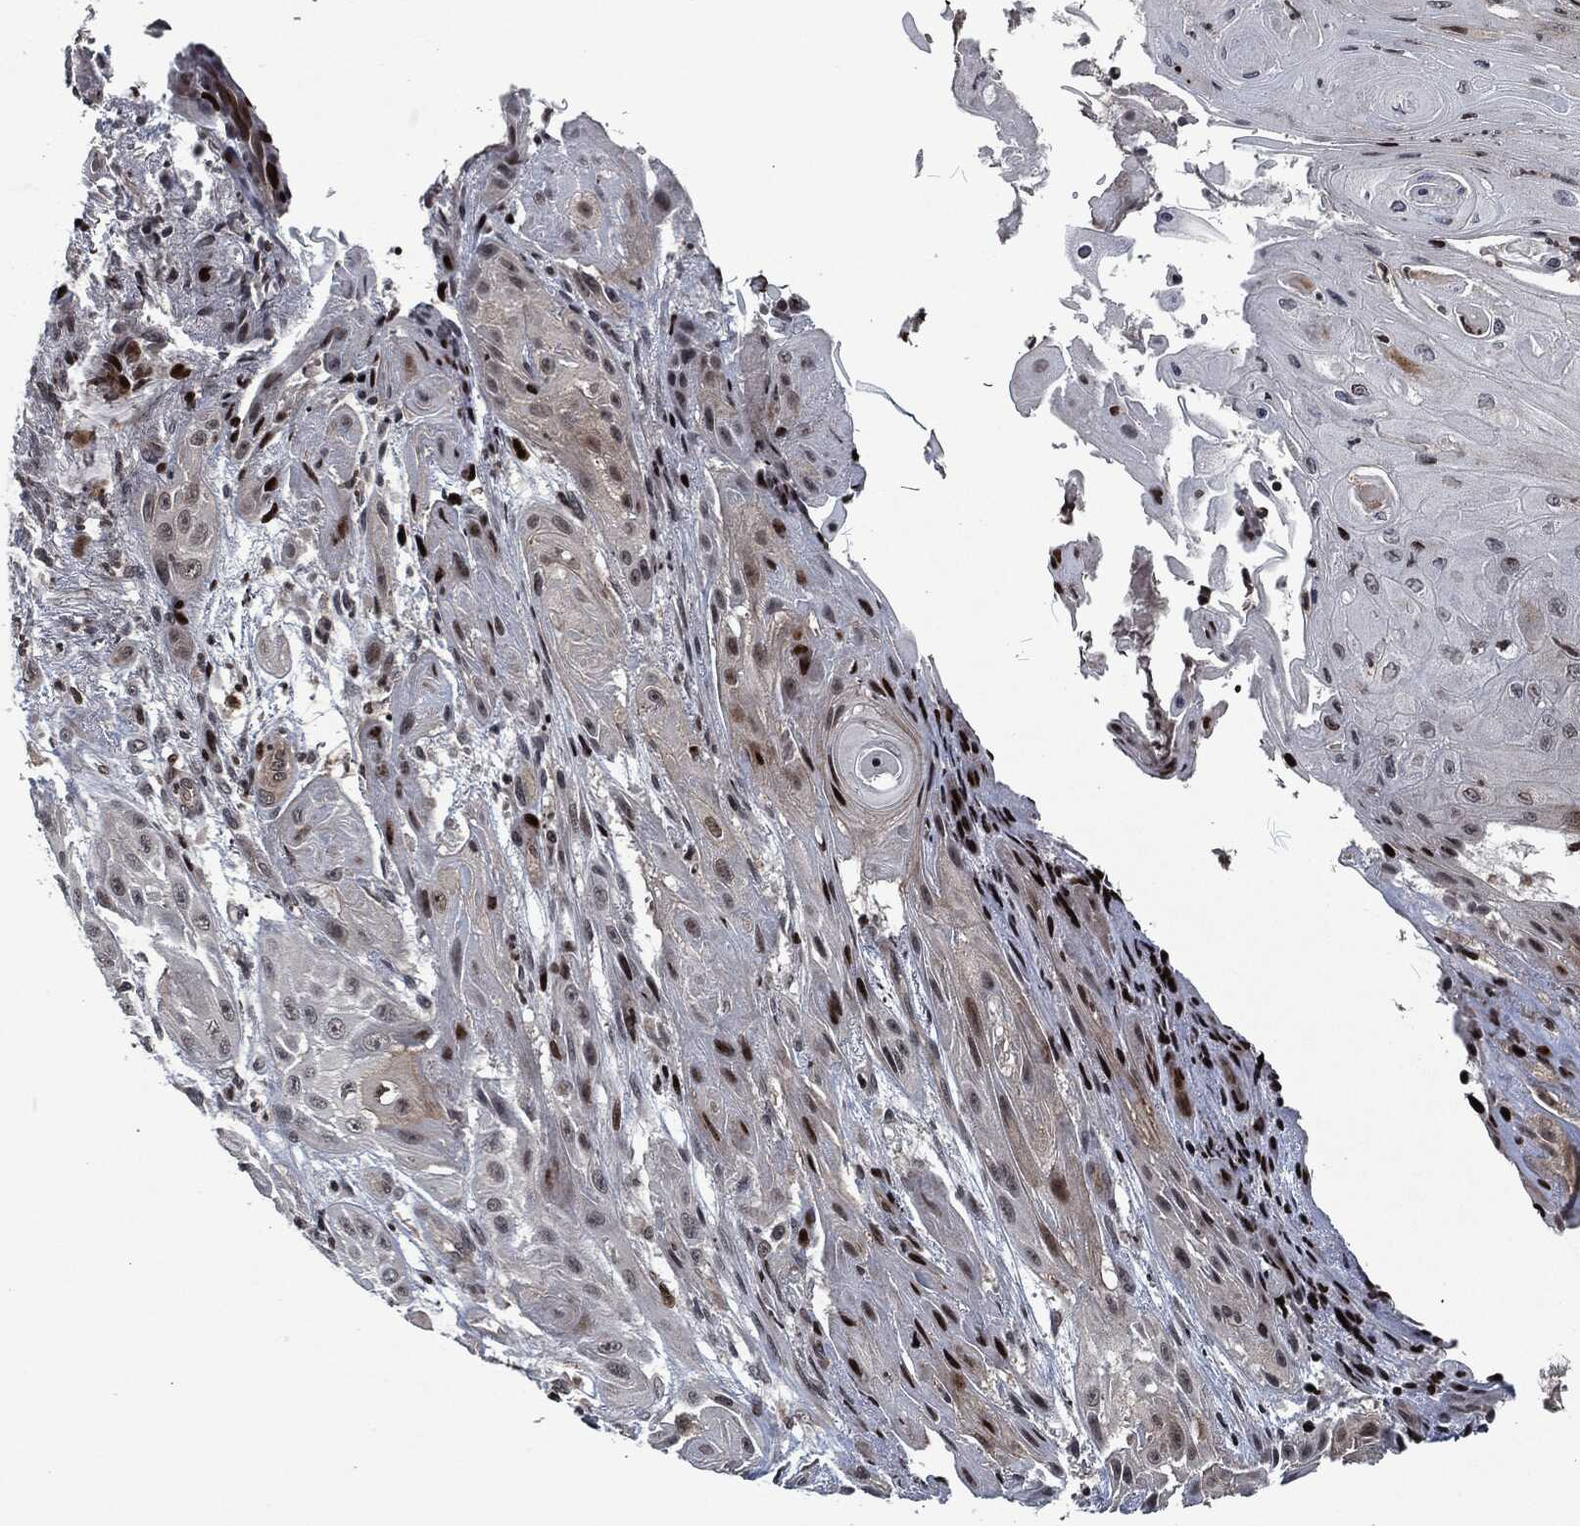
{"staining": {"intensity": "negative", "quantity": "none", "location": "none"}, "tissue": "skin cancer", "cell_type": "Tumor cells", "image_type": "cancer", "snomed": [{"axis": "morphology", "description": "Squamous cell carcinoma, NOS"}, {"axis": "topography", "description": "Skin"}], "caption": "A micrograph of squamous cell carcinoma (skin) stained for a protein demonstrates no brown staining in tumor cells.", "gene": "EGFR", "patient": {"sex": "male", "age": 62}}